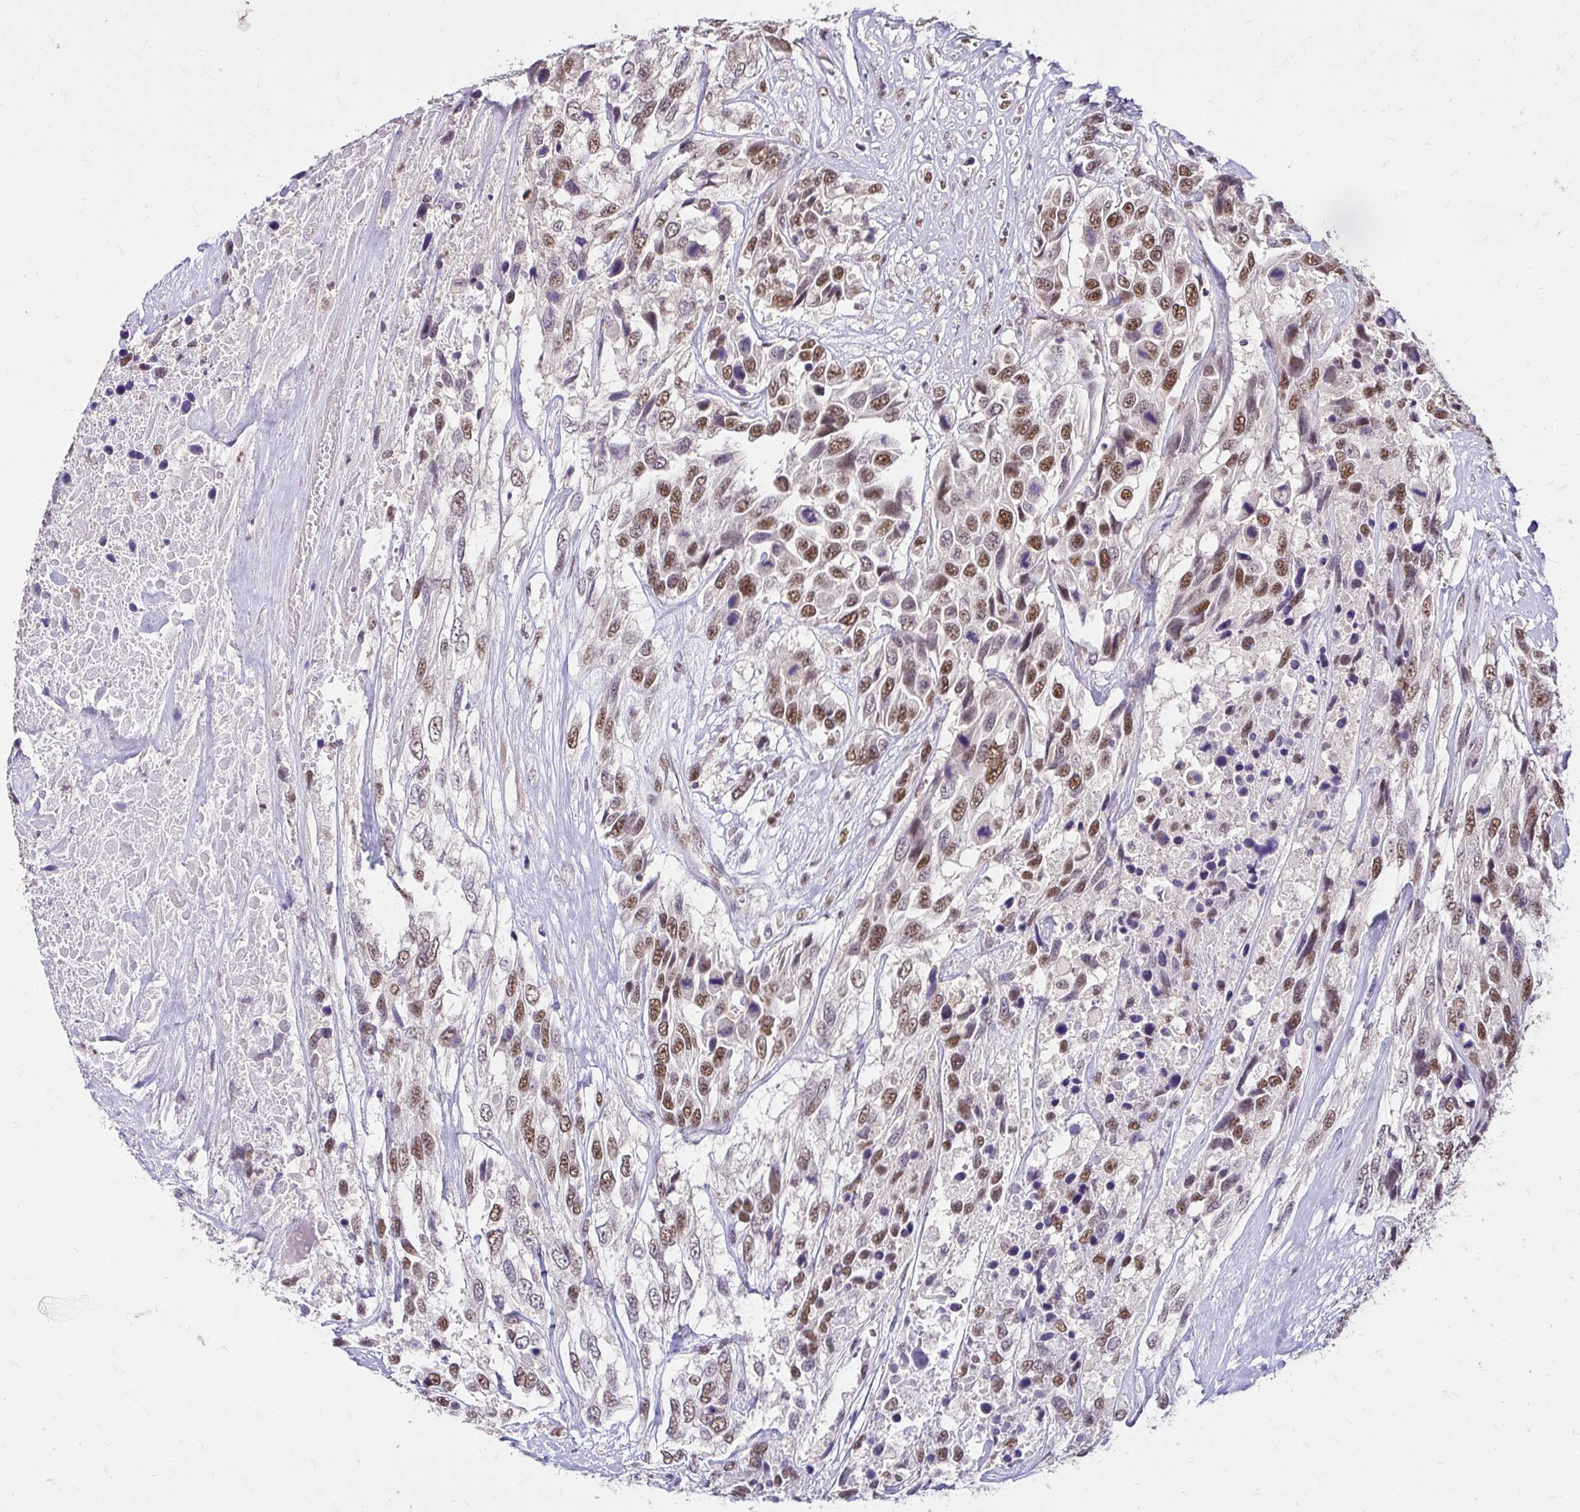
{"staining": {"intensity": "moderate", "quantity": ">75%", "location": "nuclear"}, "tissue": "urothelial cancer", "cell_type": "Tumor cells", "image_type": "cancer", "snomed": [{"axis": "morphology", "description": "Urothelial carcinoma, High grade"}, {"axis": "topography", "description": "Urinary bladder"}], "caption": "Protein expression analysis of human urothelial cancer reveals moderate nuclear expression in about >75% of tumor cells.", "gene": "RIMS4", "patient": {"sex": "female", "age": 70}}